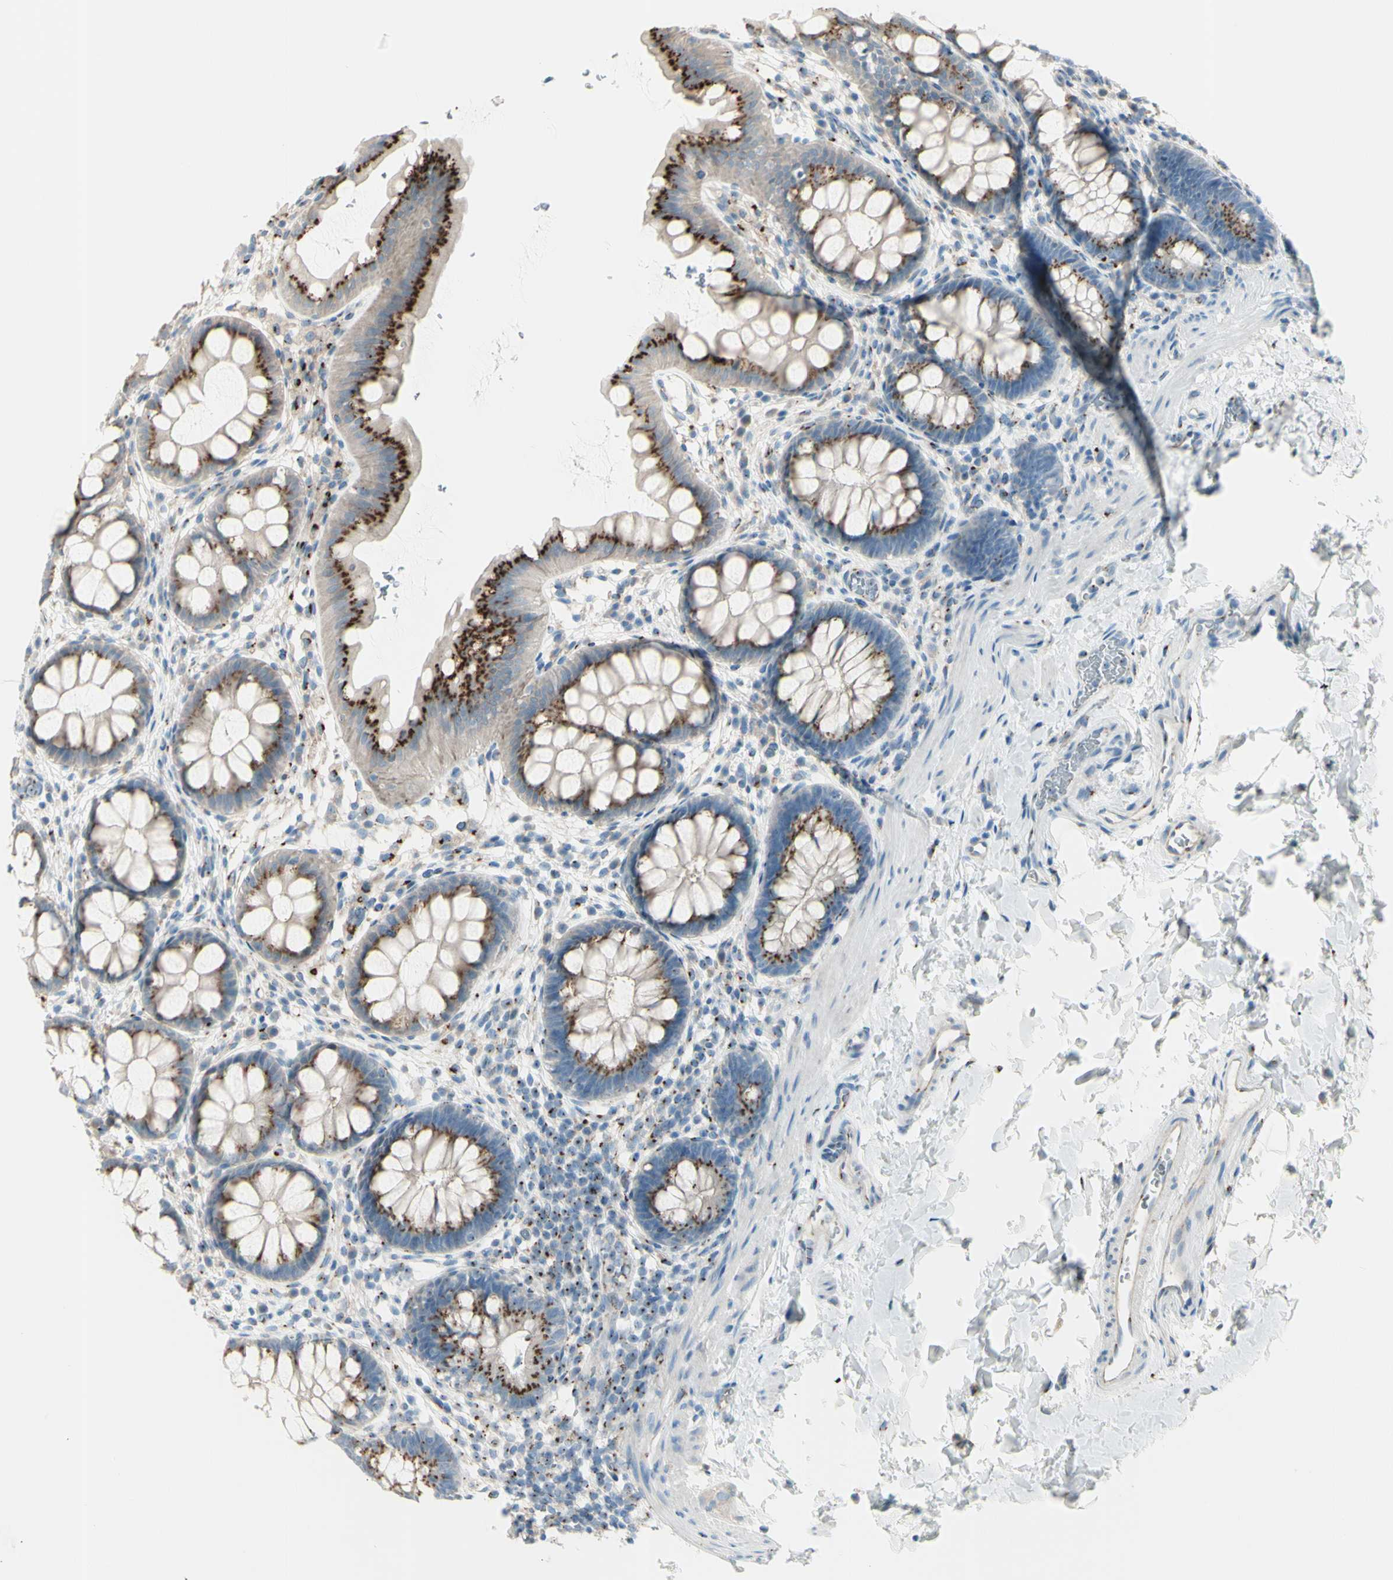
{"staining": {"intensity": "strong", "quantity": ">75%", "location": "cytoplasmic/membranous"}, "tissue": "rectum", "cell_type": "Glandular cells", "image_type": "normal", "snomed": [{"axis": "morphology", "description": "Normal tissue, NOS"}, {"axis": "topography", "description": "Rectum"}], "caption": "Glandular cells reveal high levels of strong cytoplasmic/membranous expression in approximately >75% of cells in benign rectum. (DAB (3,3'-diaminobenzidine) IHC with brightfield microscopy, high magnification).", "gene": "B4GALT1", "patient": {"sex": "female", "age": 24}}